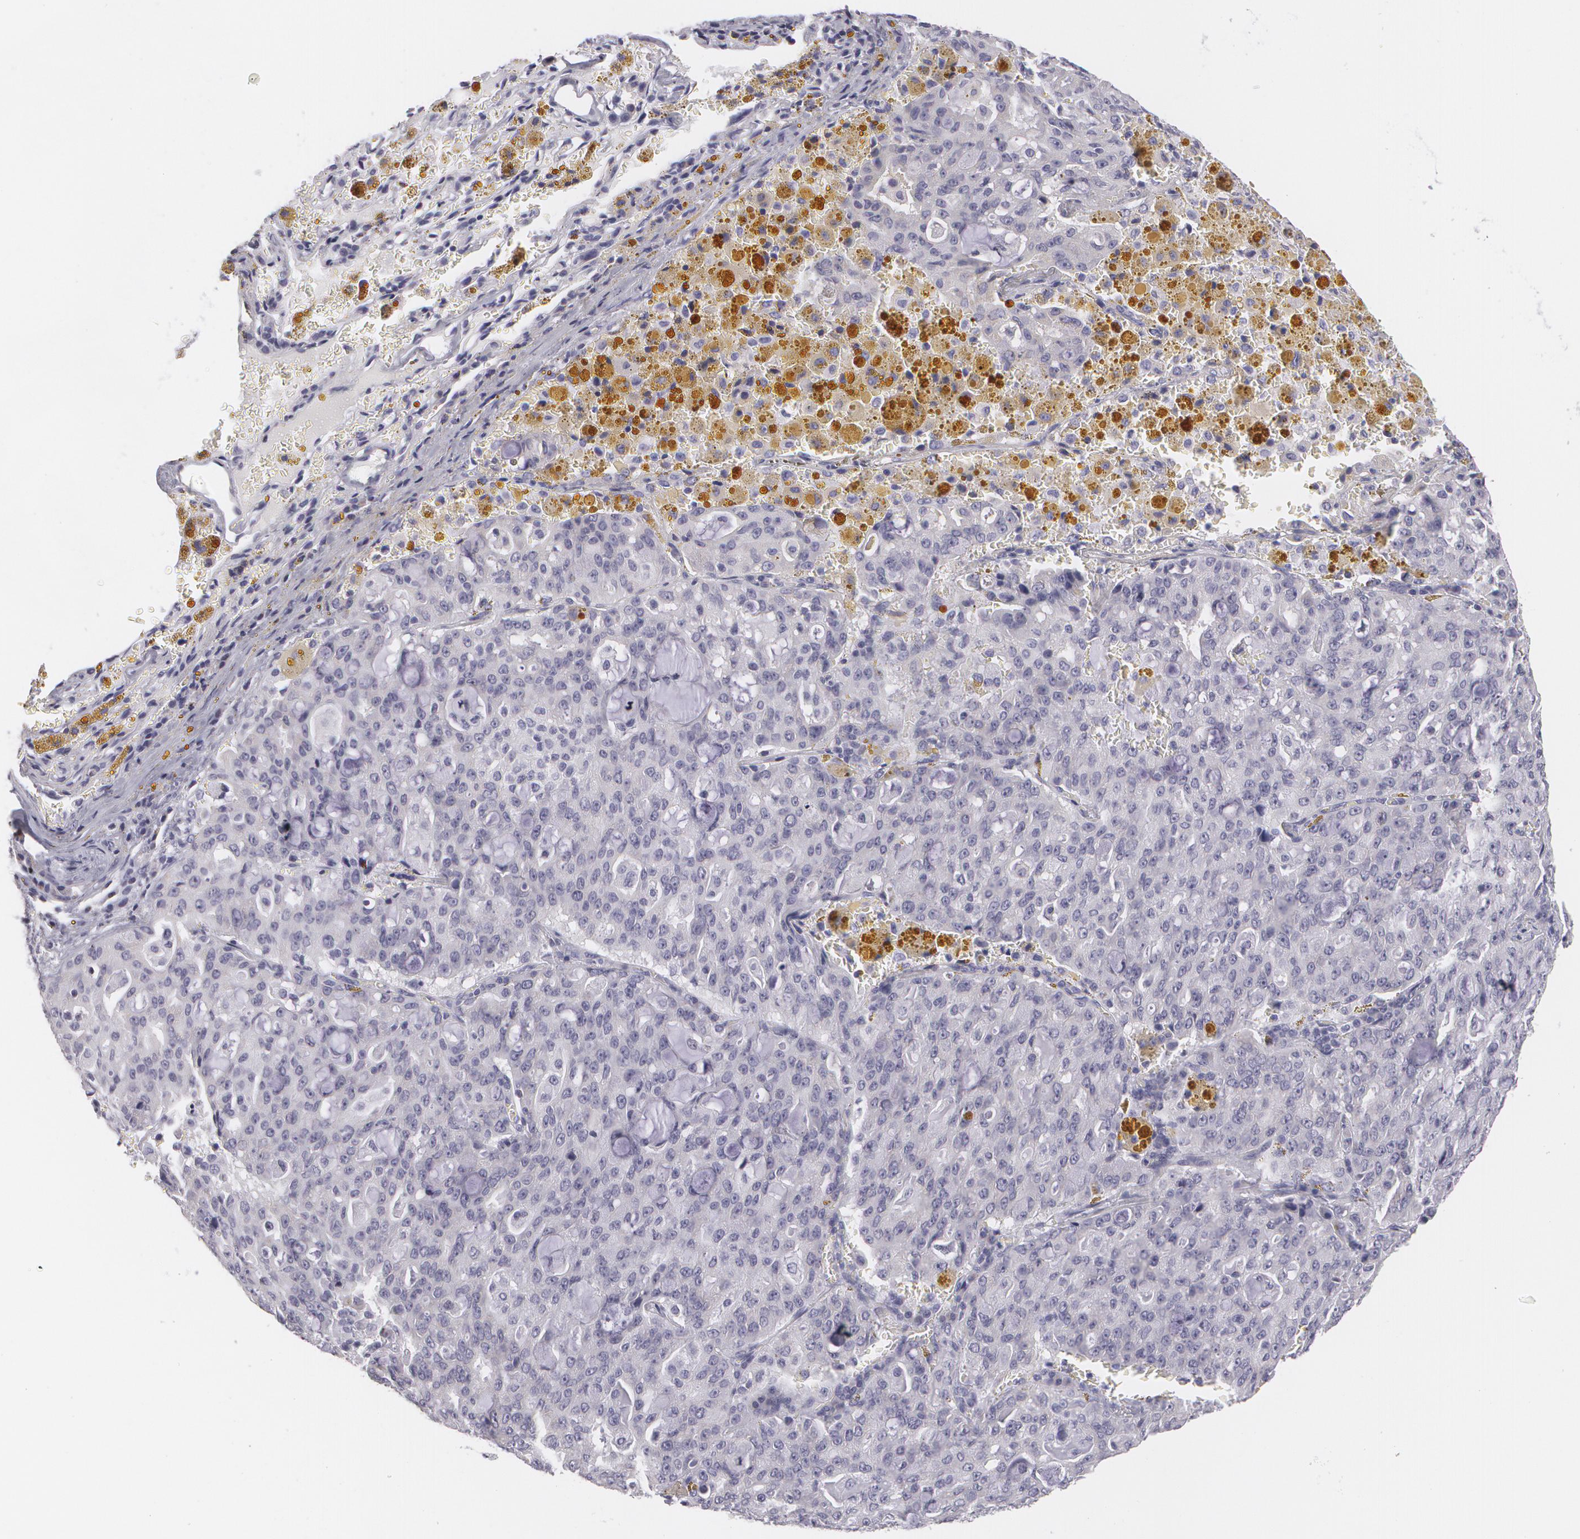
{"staining": {"intensity": "negative", "quantity": "none", "location": "none"}, "tissue": "lung cancer", "cell_type": "Tumor cells", "image_type": "cancer", "snomed": [{"axis": "morphology", "description": "Adenocarcinoma, NOS"}, {"axis": "topography", "description": "Lung"}], "caption": "Photomicrograph shows no protein expression in tumor cells of adenocarcinoma (lung) tissue.", "gene": "MBNL3", "patient": {"sex": "female", "age": 44}}